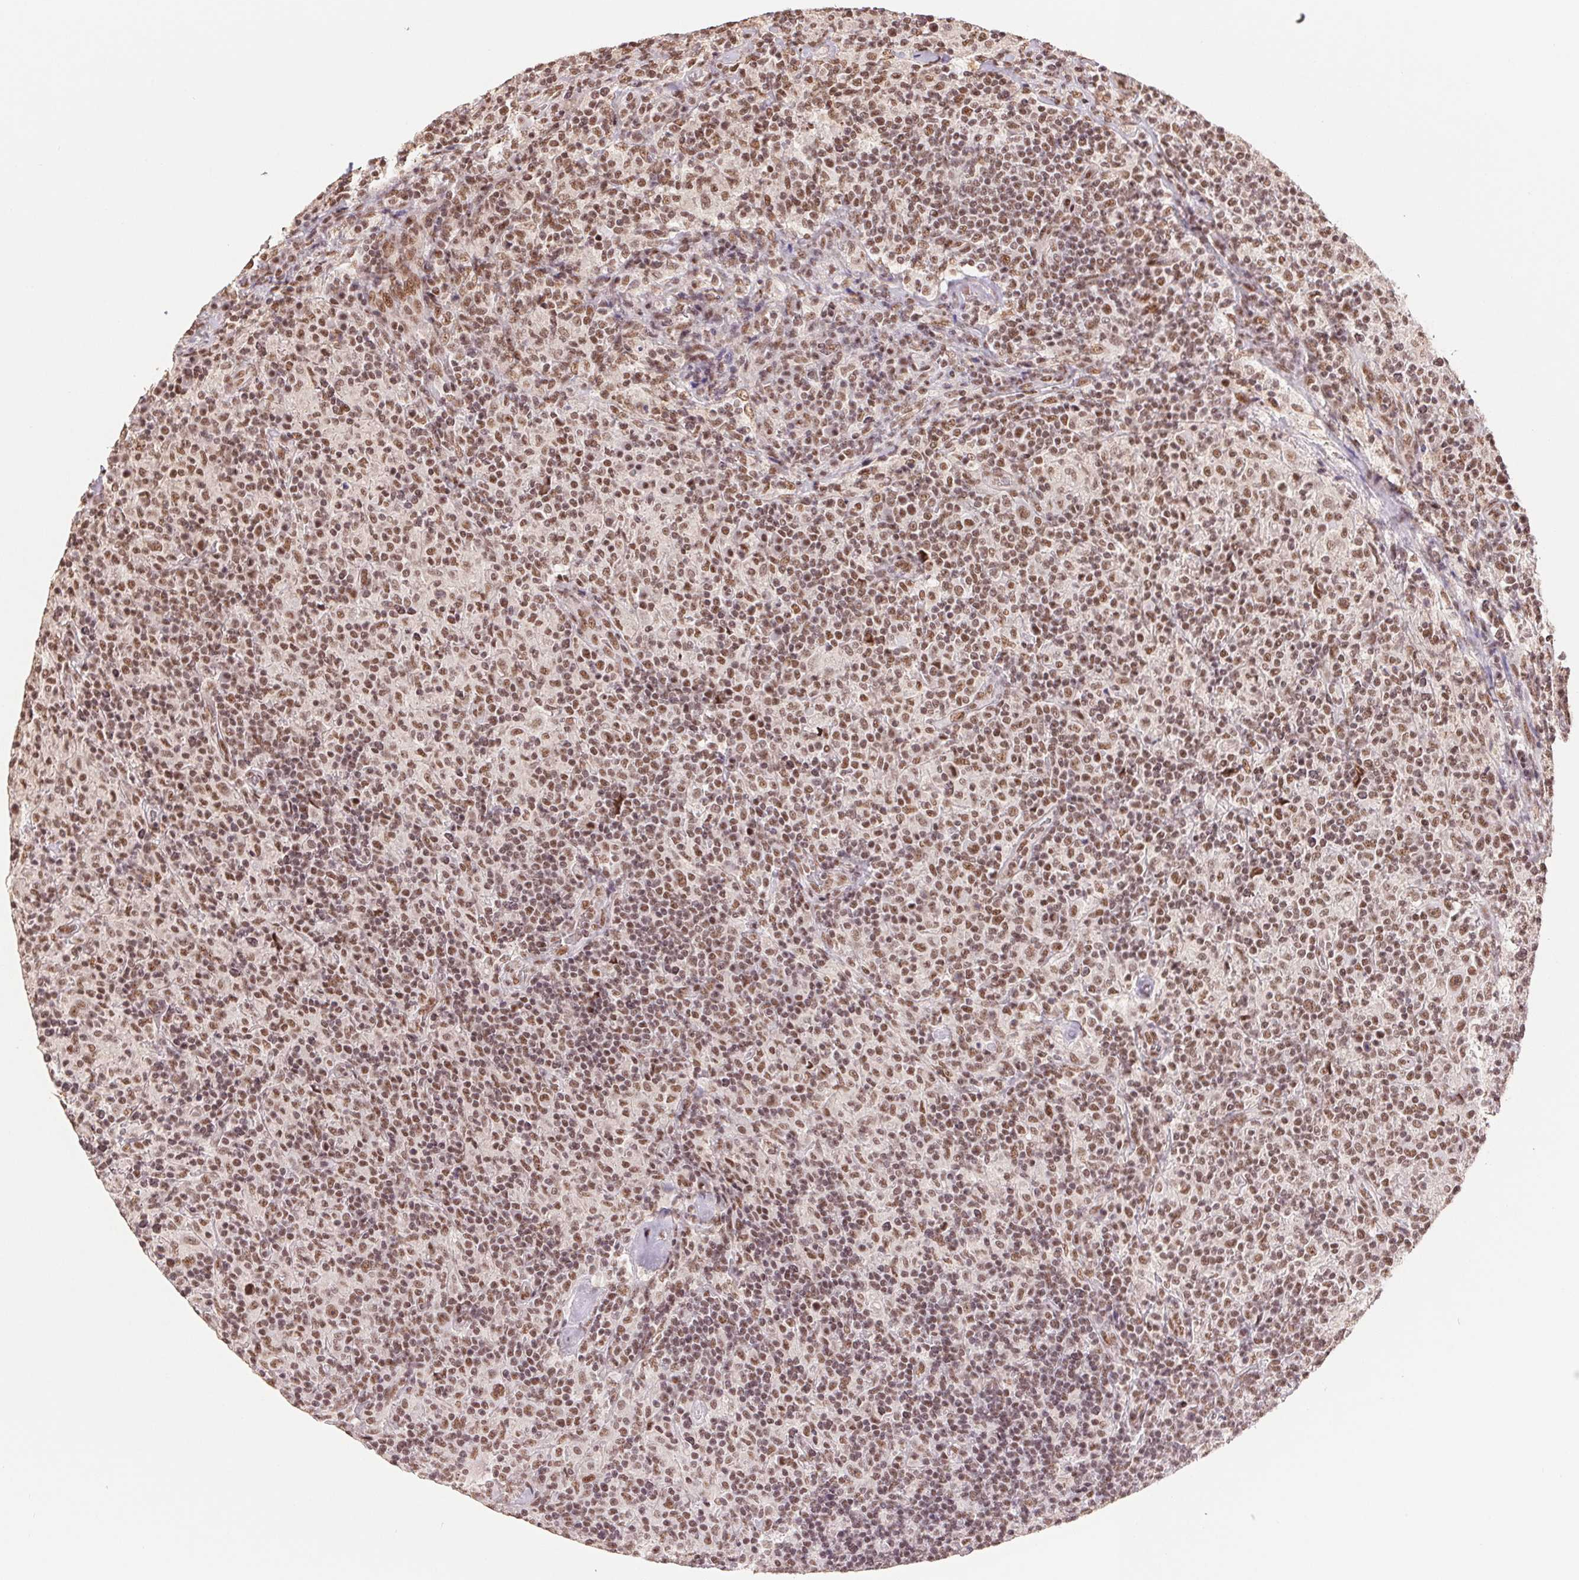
{"staining": {"intensity": "moderate", "quantity": ">75%", "location": "nuclear"}, "tissue": "lymphoma", "cell_type": "Tumor cells", "image_type": "cancer", "snomed": [{"axis": "morphology", "description": "Hodgkin's disease, NOS"}, {"axis": "topography", "description": "Lymph node"}], "caption": "This micrograph exhibits IHC staining of lymphoma, with medium moderate nuclear staining in approximately >75% of tumor cells.", "gene": "SREK1", "patient": {"sex": "male", "age": 70}}